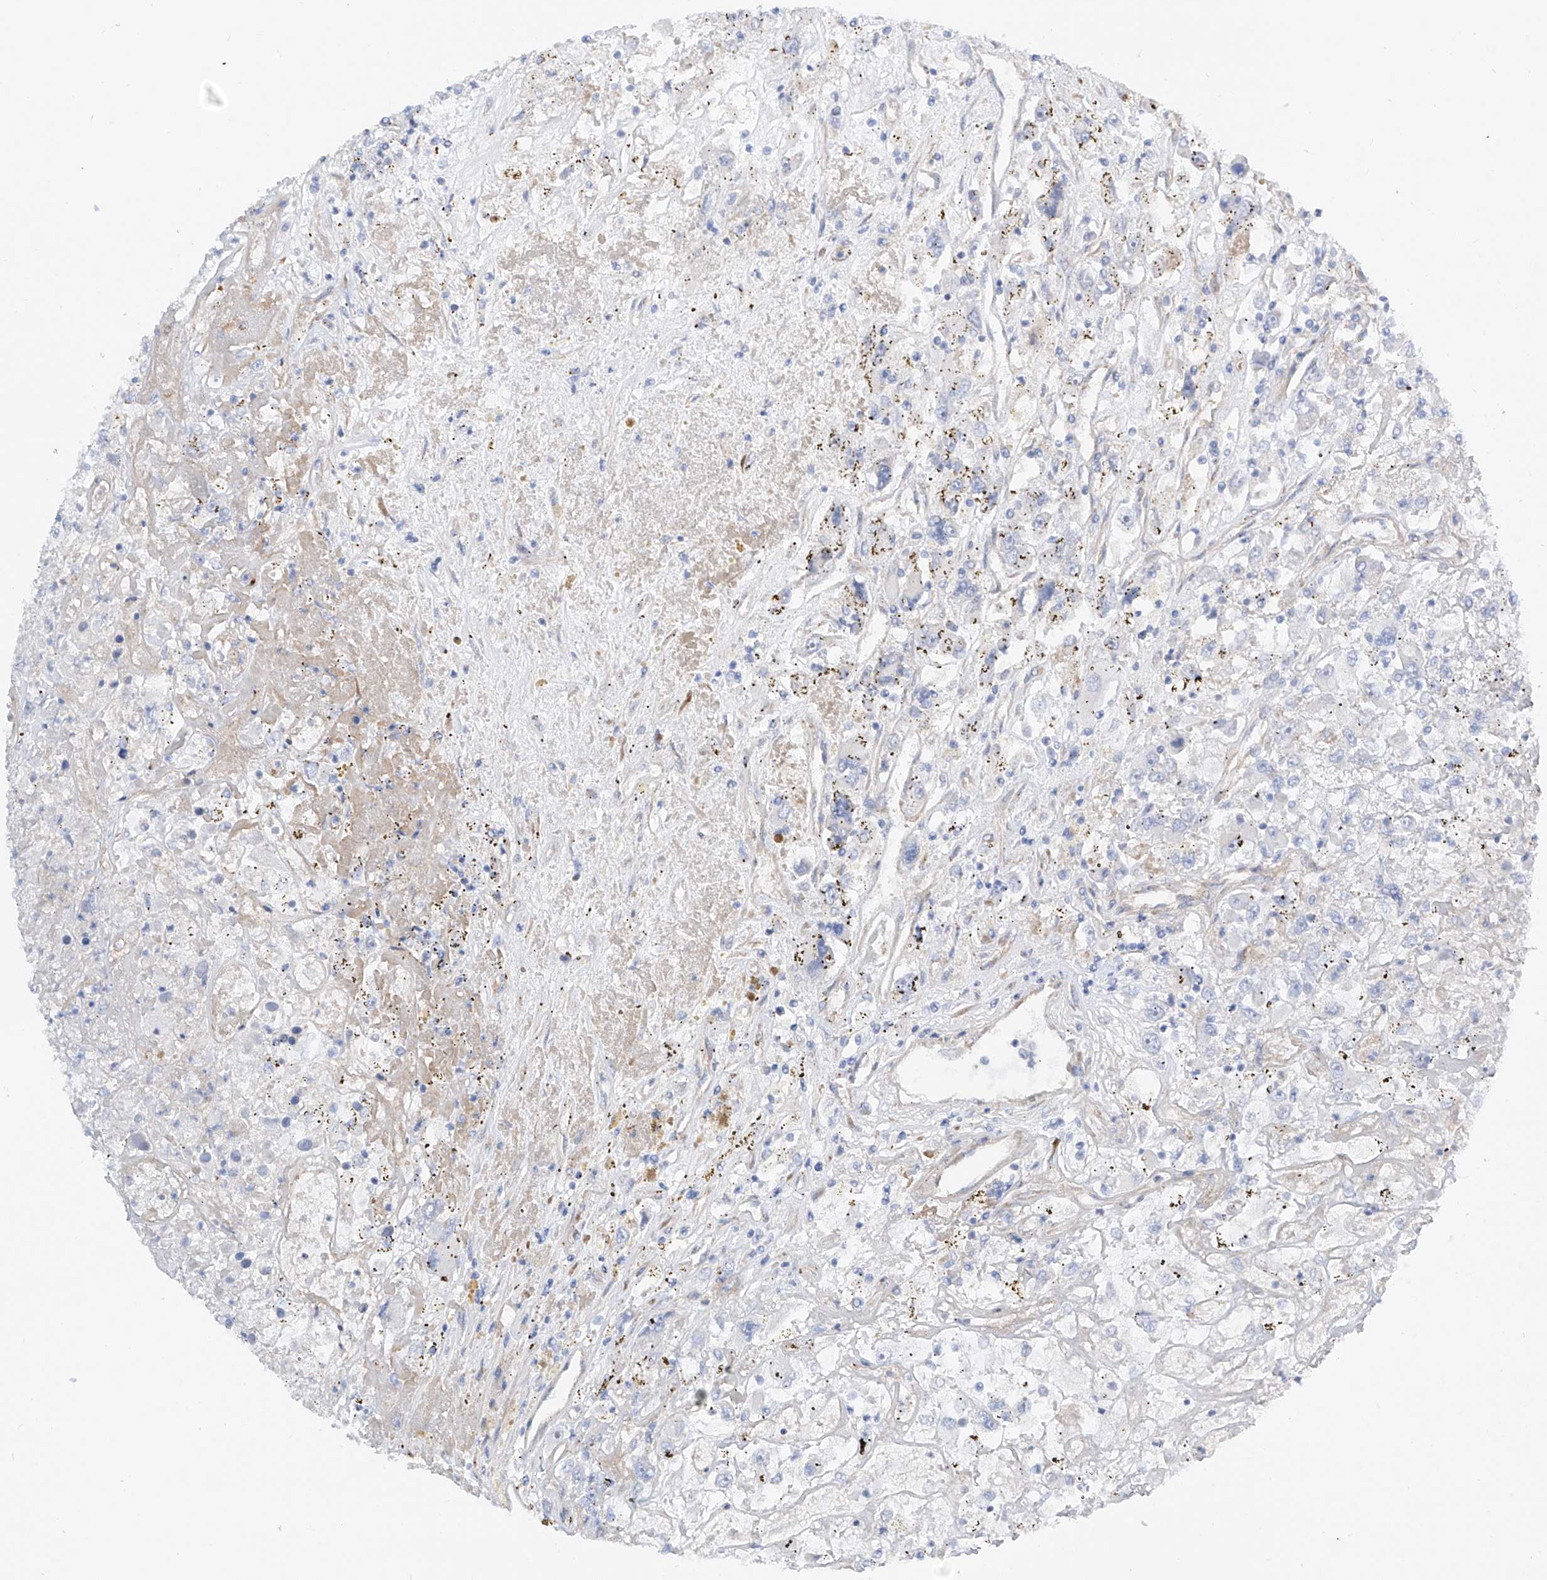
{"staining": {"intensity": "negative", "quantity": "none", "location": "none"}, "tissue": "renal cancer", "cell_type": "Tumor cells", "image_type": "cancer", "snomed": [{"axis": "morphology", "description": "Adenocarcinoma, NOS"}, {"axis": "topography", "description": "Kidney"}], "caption": "Tumor cells are negative for protein expression in human renal cancer.", "gene": "LCA5", "patient": {"sex": "female", "age": 52}}